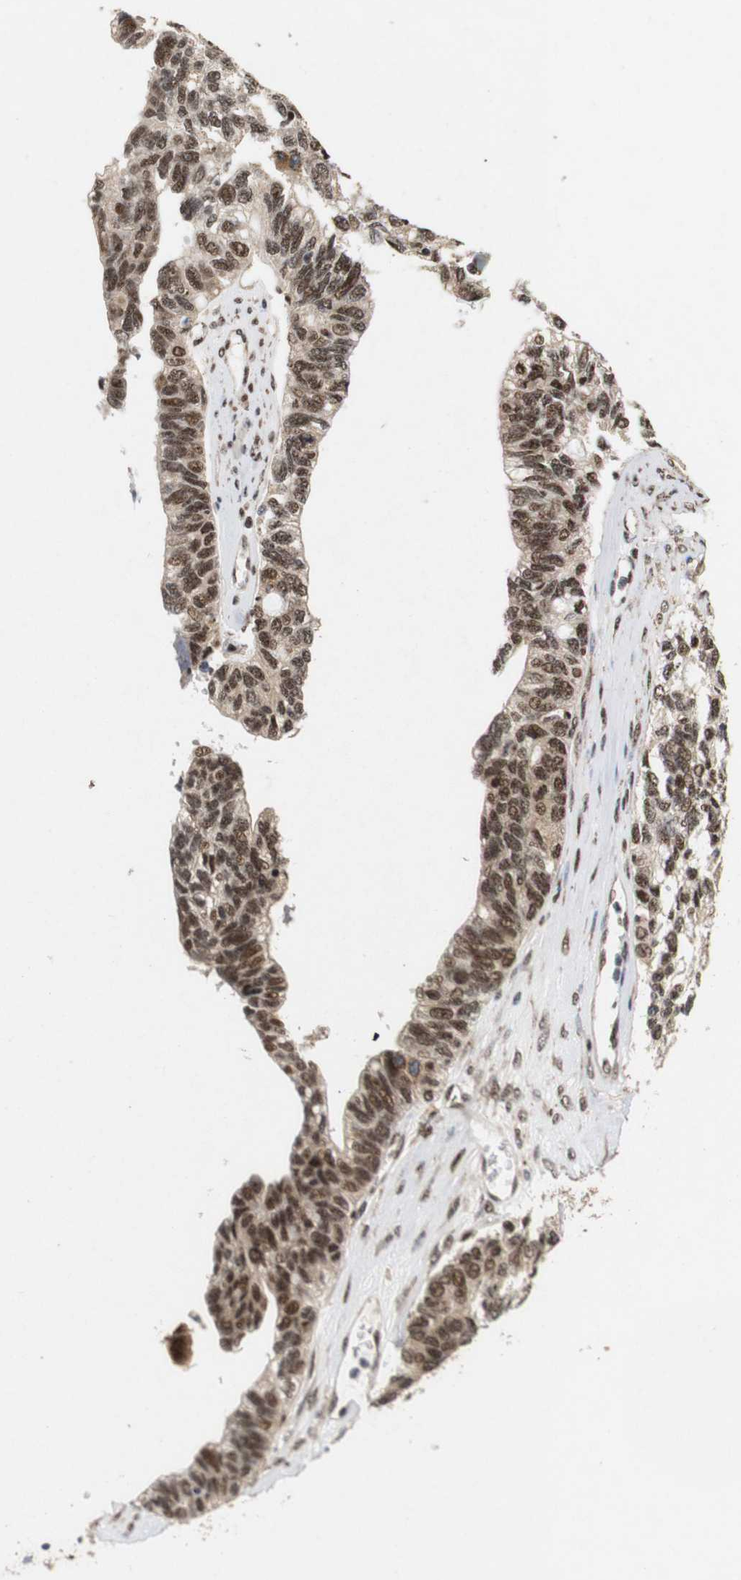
{"staining": {"intensity": "moderate", "quantity": ">75%", "location": "cytoplasmic/membranous,nuclear"}, "tissue": "ovarian cancer", "cell_type": "Tumor cells", "image_type": "cancer", "snomed": [{"axis": "morphology", "description": "Cystadenocarcinoma, serous, NOS"}, {"axis": "topography", "description": "Ovary"}], "caption": "The immunohistochemical stain highlights moderate cytoplasmic/membranous and nuclear staining in tumor cells of ovarian cancer (serous cystadenocarcinoma) tissue.", "gene": "PYM1", "patient": {"sex": "female", "age": 79}}